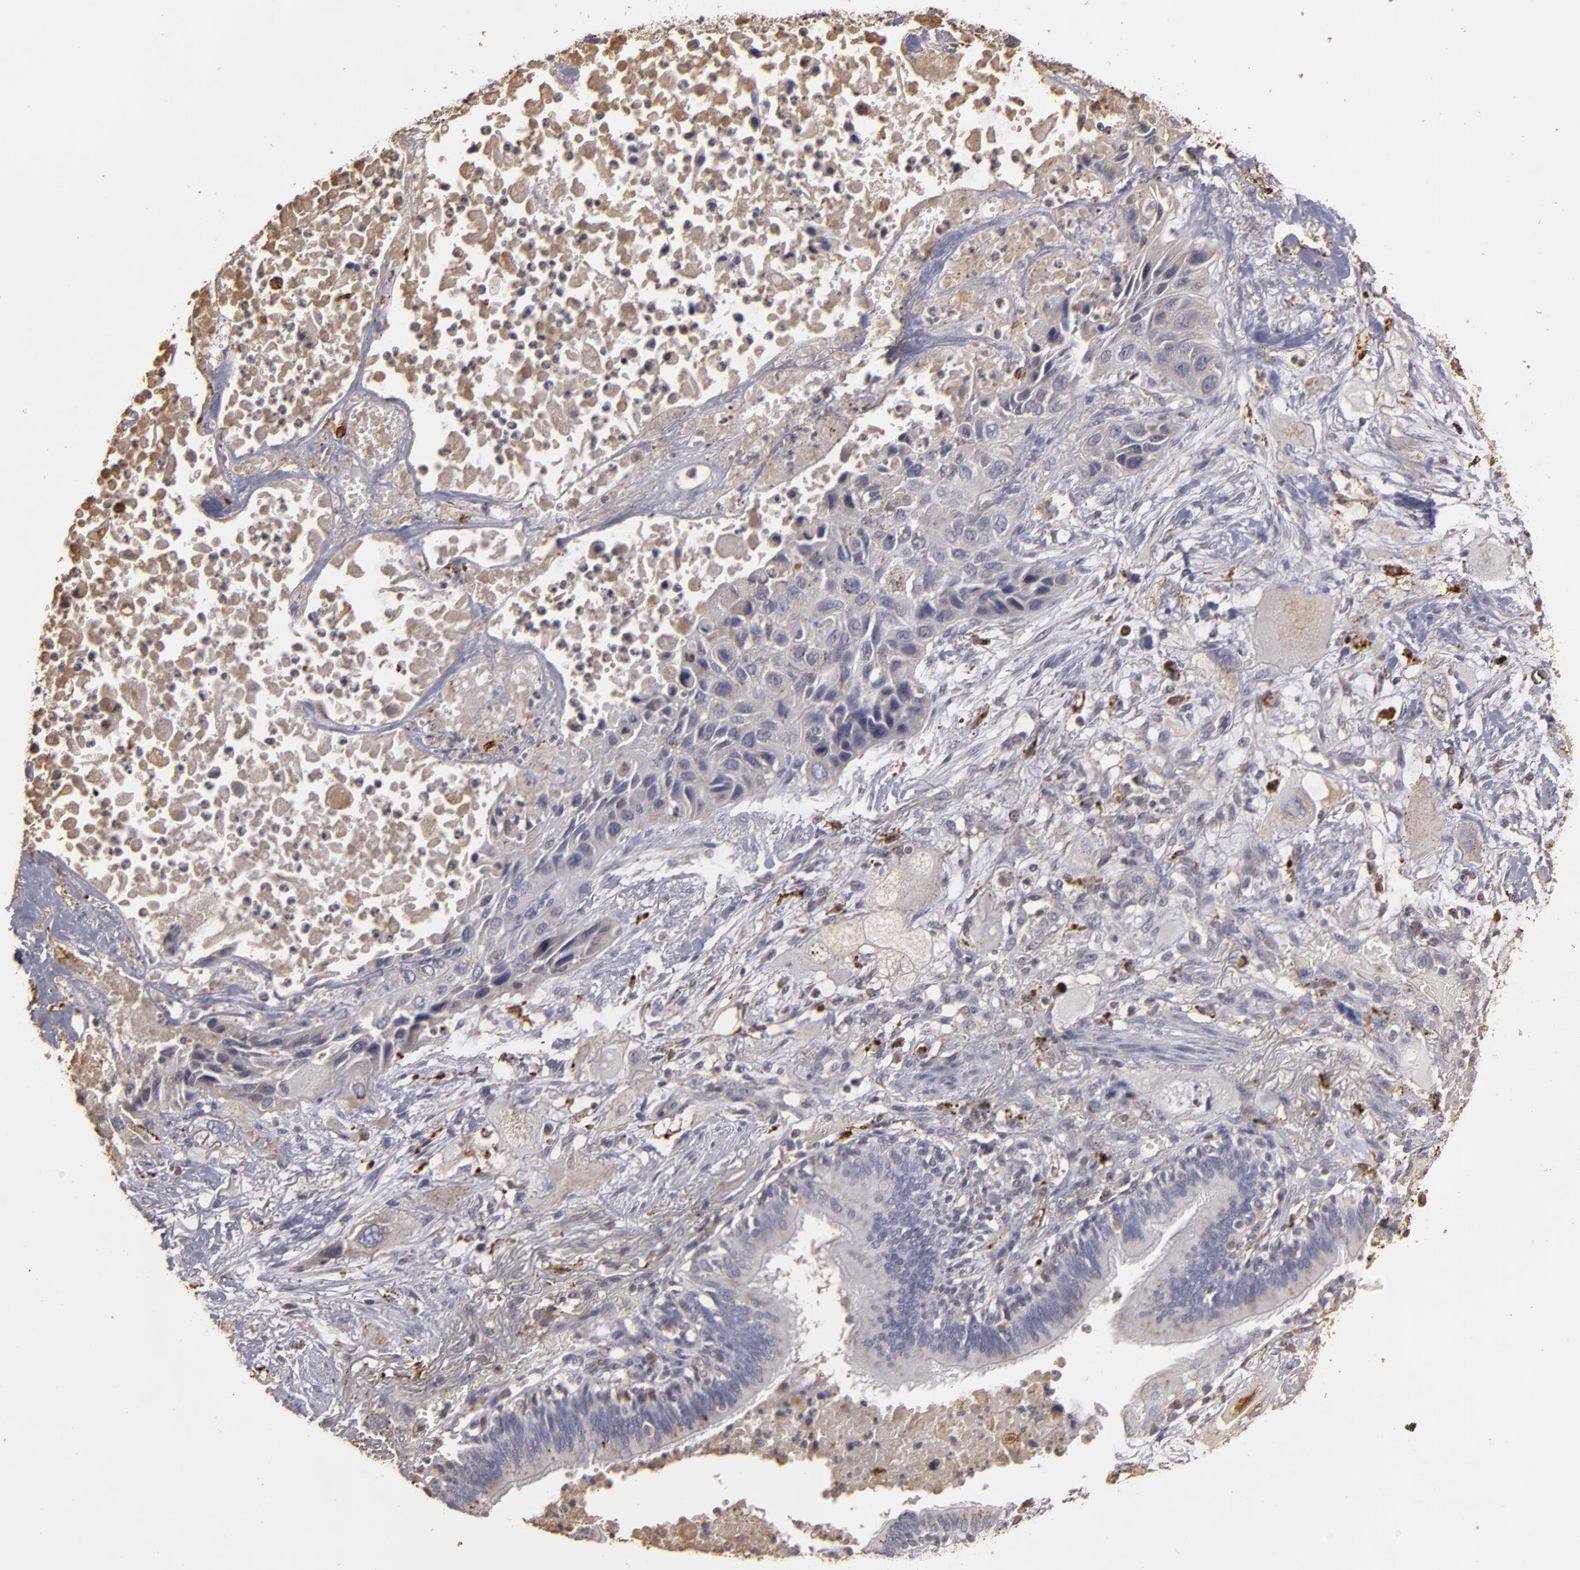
{"staining": {"intensity": "weak", "quantity": "<25%", "location": "cytoplasmic/membranous"}, "tissue": "lung cancer", "cell_type": "Tumor cells", "image_type": "cancer", "snomed": [{"axis": "morphology", "description": "Squamous cell carcinoma, NOS"}, {"axis": "topography", "description": "Lung"}], "caption": "Tumor cells show no significant staining in lung cancer (squamous cell carcinoma).", "gene": "TRAF1", "patient": {"sex": "female", "age": 76}}